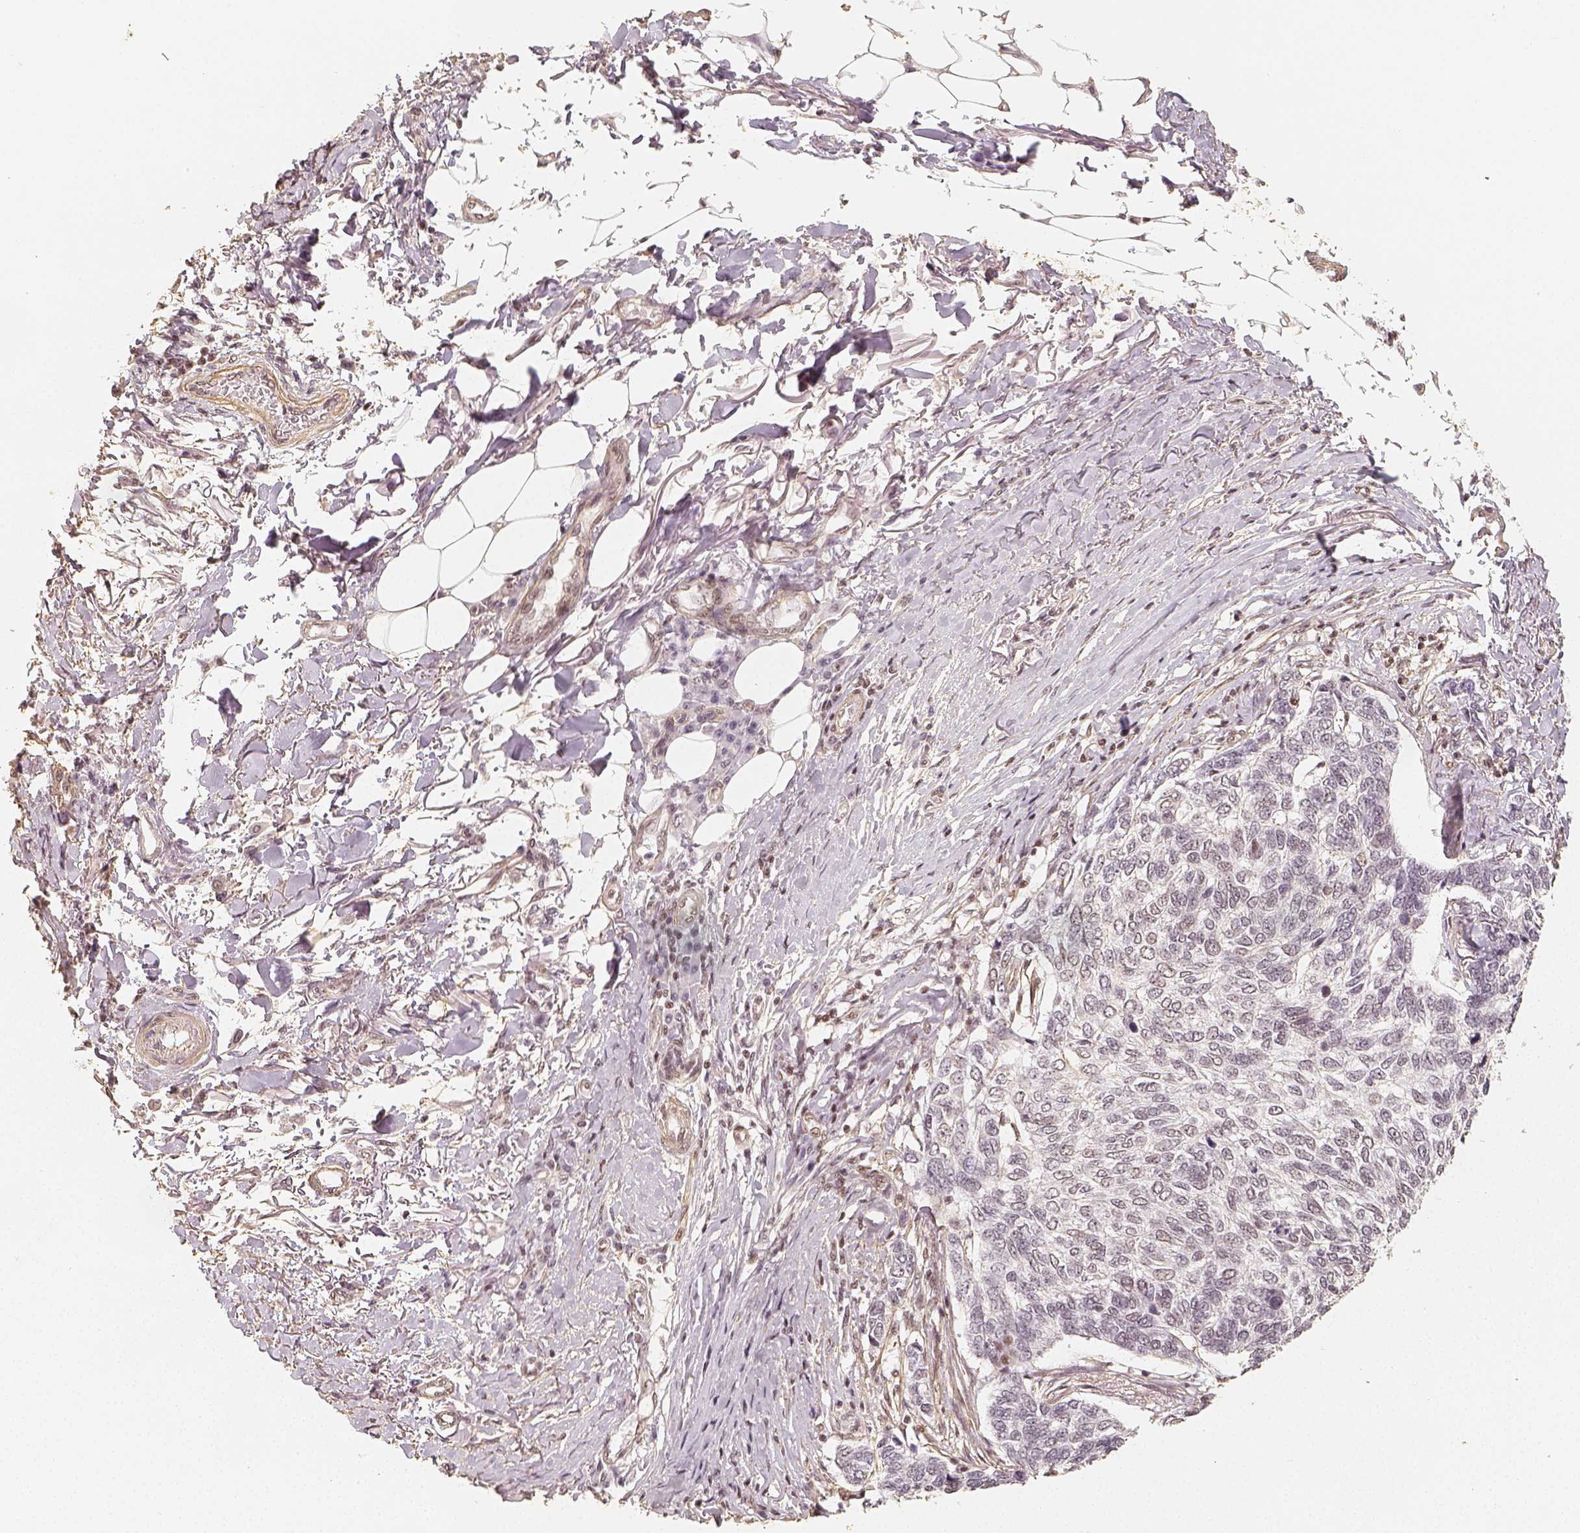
{"staining": {"intensity": "weak", "quantity": "25%-75%", "location": "nuclear"}, "tissue": "skin cancer", "cell_type": "Tumor cells", "image_type": "cancer", "snomed": [{"axis": "morphology", "description": "Basal cell carcinoma"}, {"axis": "topography", "description": "Skin"}], "caption": "IHC of skin cancer (basal cell carcinoma) reveals low levels of weak nuclear staining in approximately 25%-75% of tumor cells.", "gene": "HDAC1", "patient": {"sex": "female", "age": 65}}